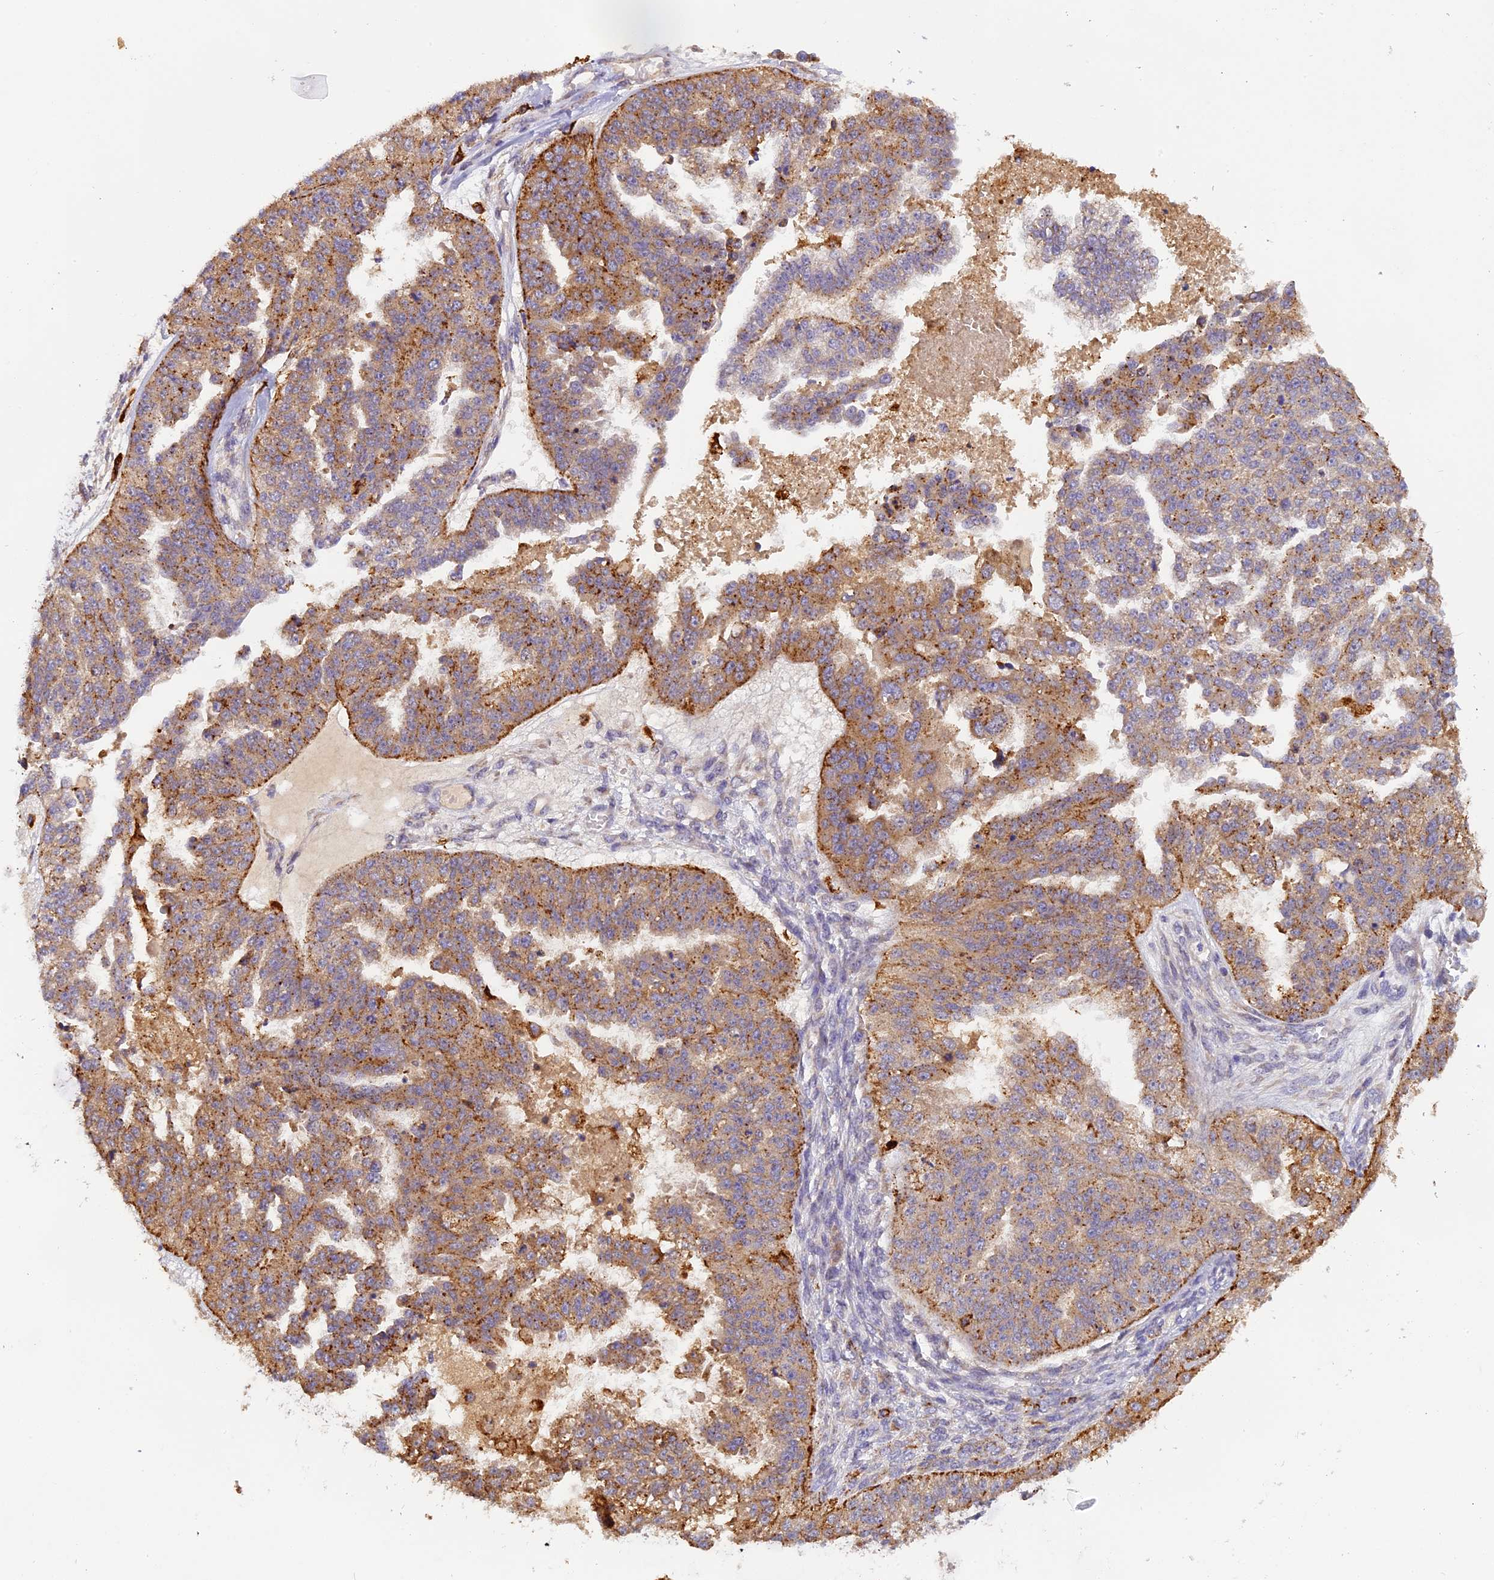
{"staining": {"intensity": "moderate", "quantity": ">75%", "location": "cytoplasmic/membranous"}, "tissue": "ovarian cancer", "cell_type": "Tumor cells", "image_type": "cancer", "snomed": [{"axis": "morphology", "description": "Cystadenocarcinoma, serous, NOS"}, {"axis": "topography", "description": "Ovary"}], "caption": "This is a micrograph of IHC staining of ovarian serous cystadenocarcinoma, which shows moderate expression in the cytoplasmic/membranous of tumor cells.", "gene": "COPE", "patient": {"sex": "female", "age": 58}}